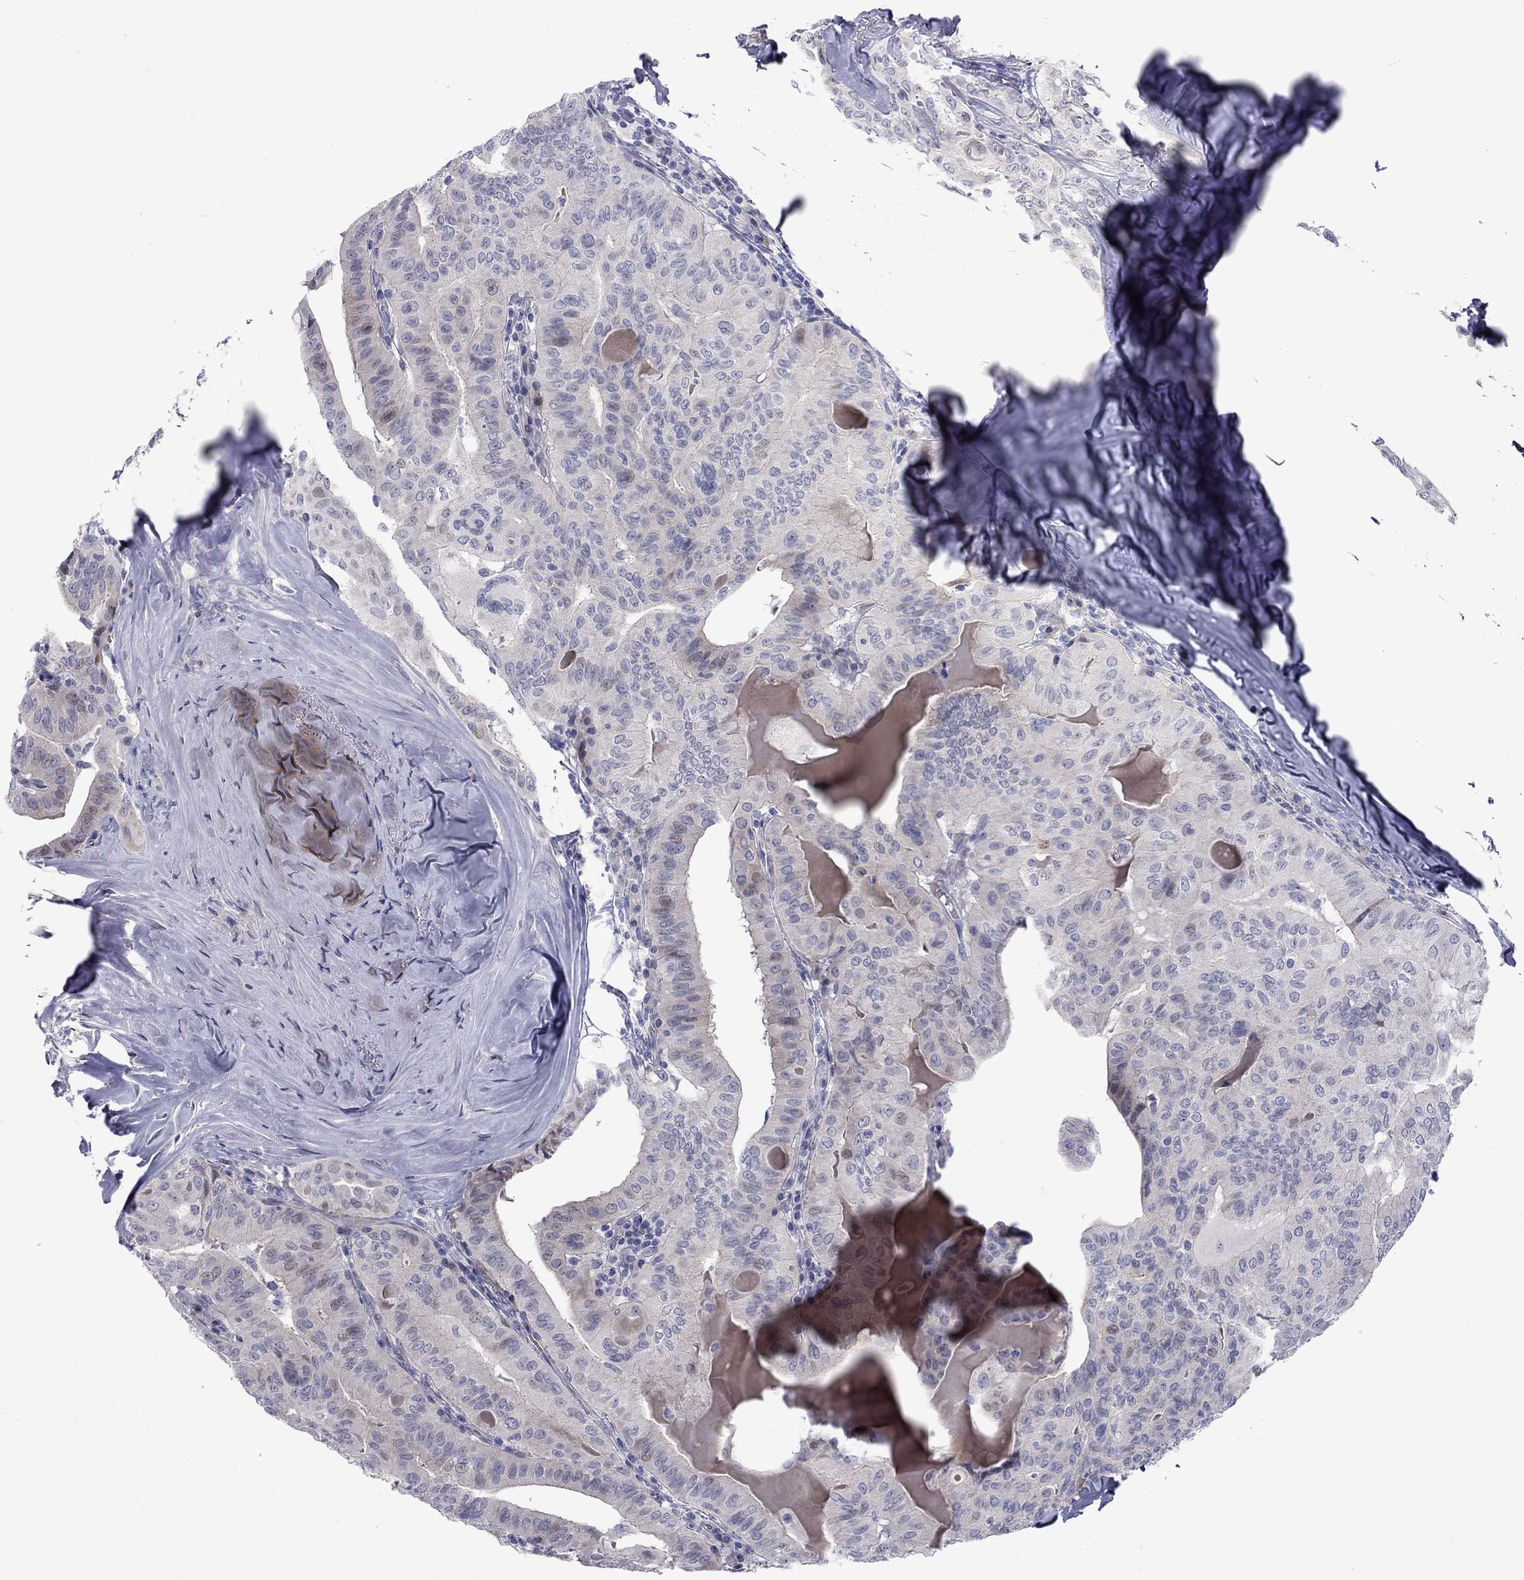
{"staining": {"intensity": "negative", "quantity": "none", "location": "none"}, "tissue": "thyroid cancer", "cell_type": "Tumor cells", "image_type": "cancer", "snomed": [{"axis": "morphology", "description": "Papillary adenocarcinoma, NOS"}, {"axis": "topography", "description": "Thyroid gland"}], "caption": "DAB immunohistochemical staining of human thyroid papillary adenocarcinoma reveals no significant staining in tumor cells.", "gene": "NRARP", "patient": {"sex": "female", "age": 68}}